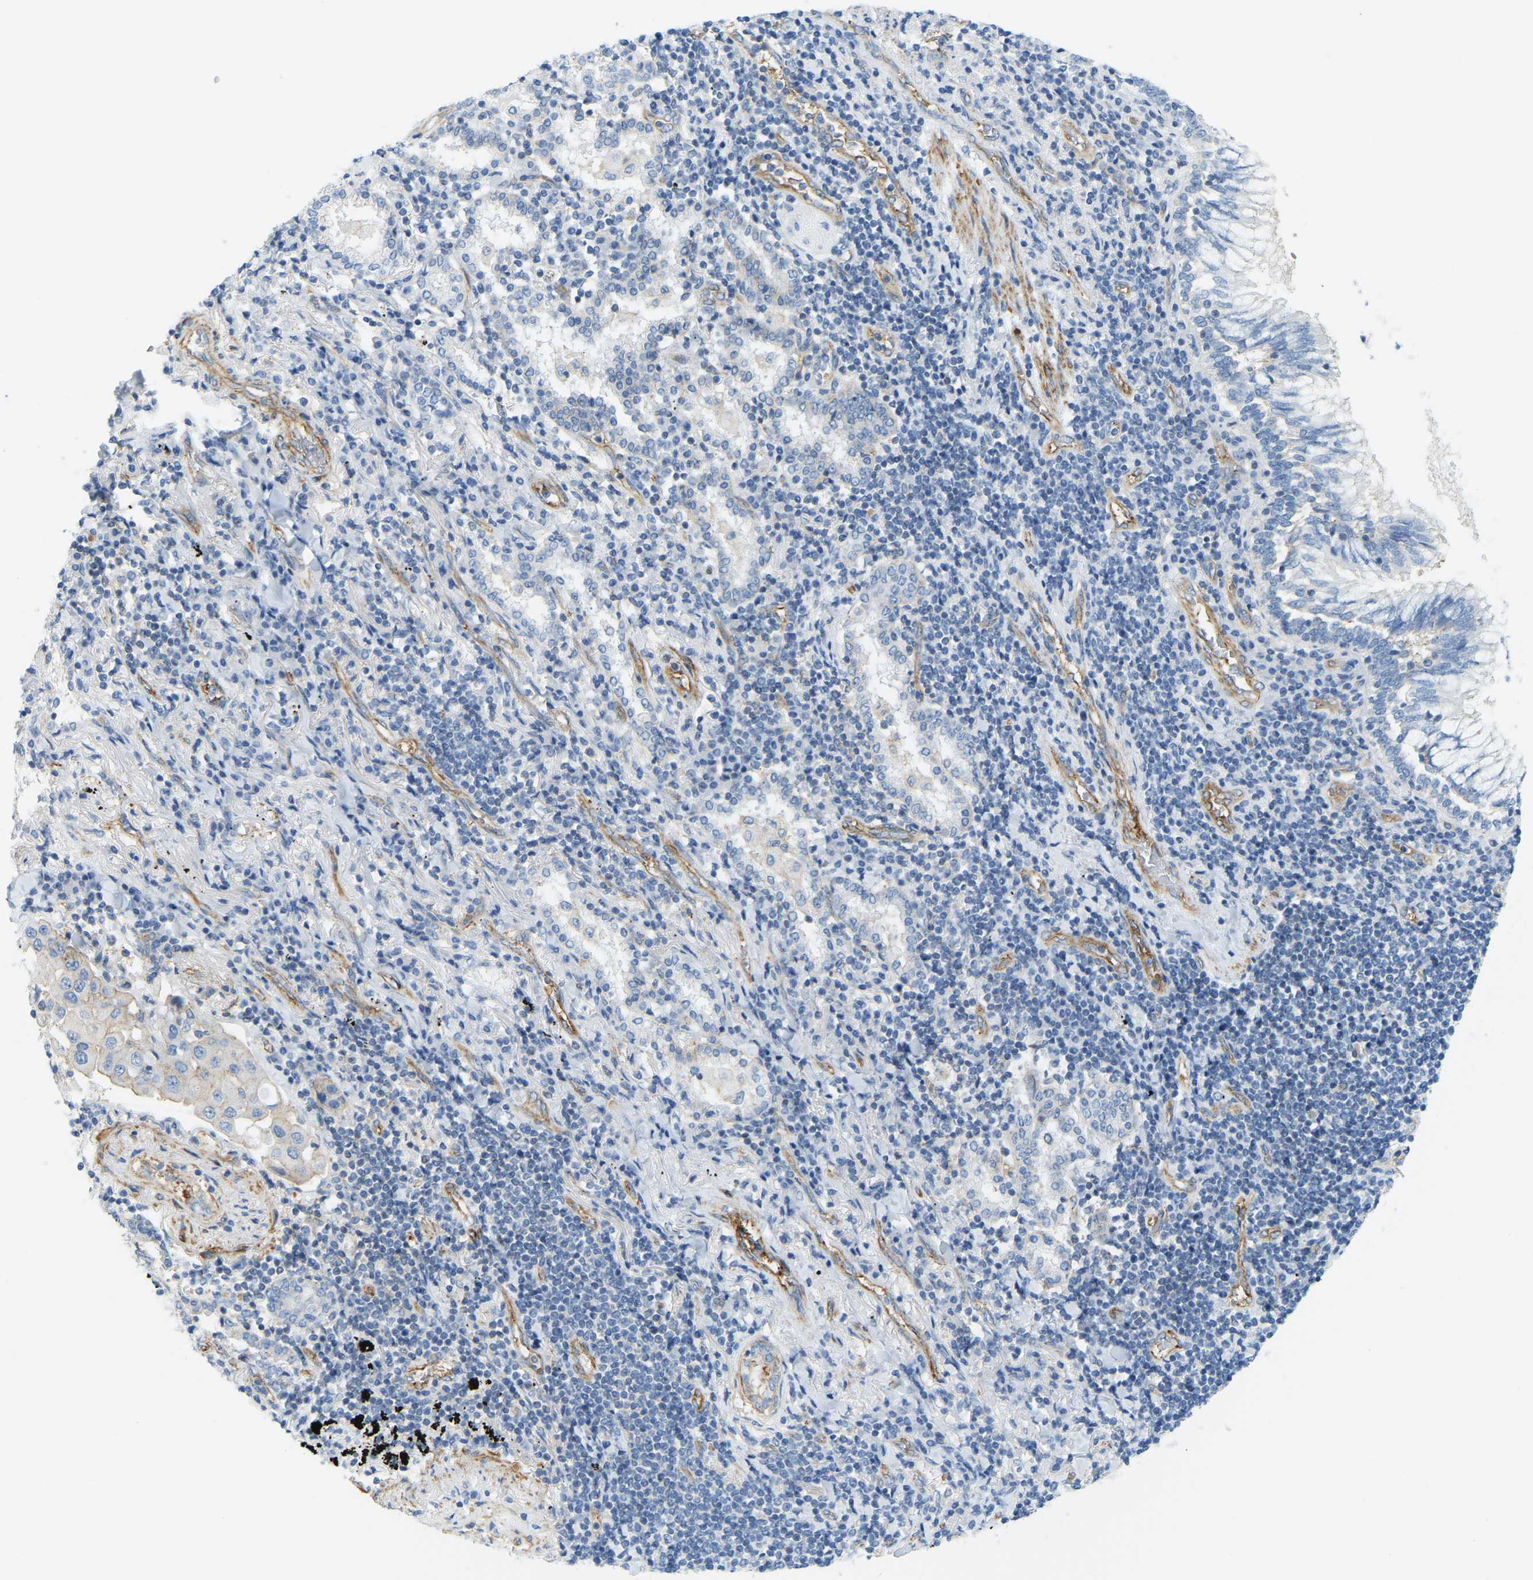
{"staining": {"intensity": "negative", "quantity": "none", "location": "none"}, "tissue": "lung cancer", "cell_type": "Tumor cells", "image_type": "cancer", "snomed": [{"axis": "morphology", "description": "Adenocarcinoma, NOS"}, {"axis": "topography", "description": "Lung"}], "caption": "Immunohistochemistry photomicrograph of lung cancer stained for a protein (brown), which demonstrates no staining in tumor cells. (IHC, brightfield microscopy, high magnification).", "gene": "MYL3", "patient": {"sex": "female", "age": 65}}